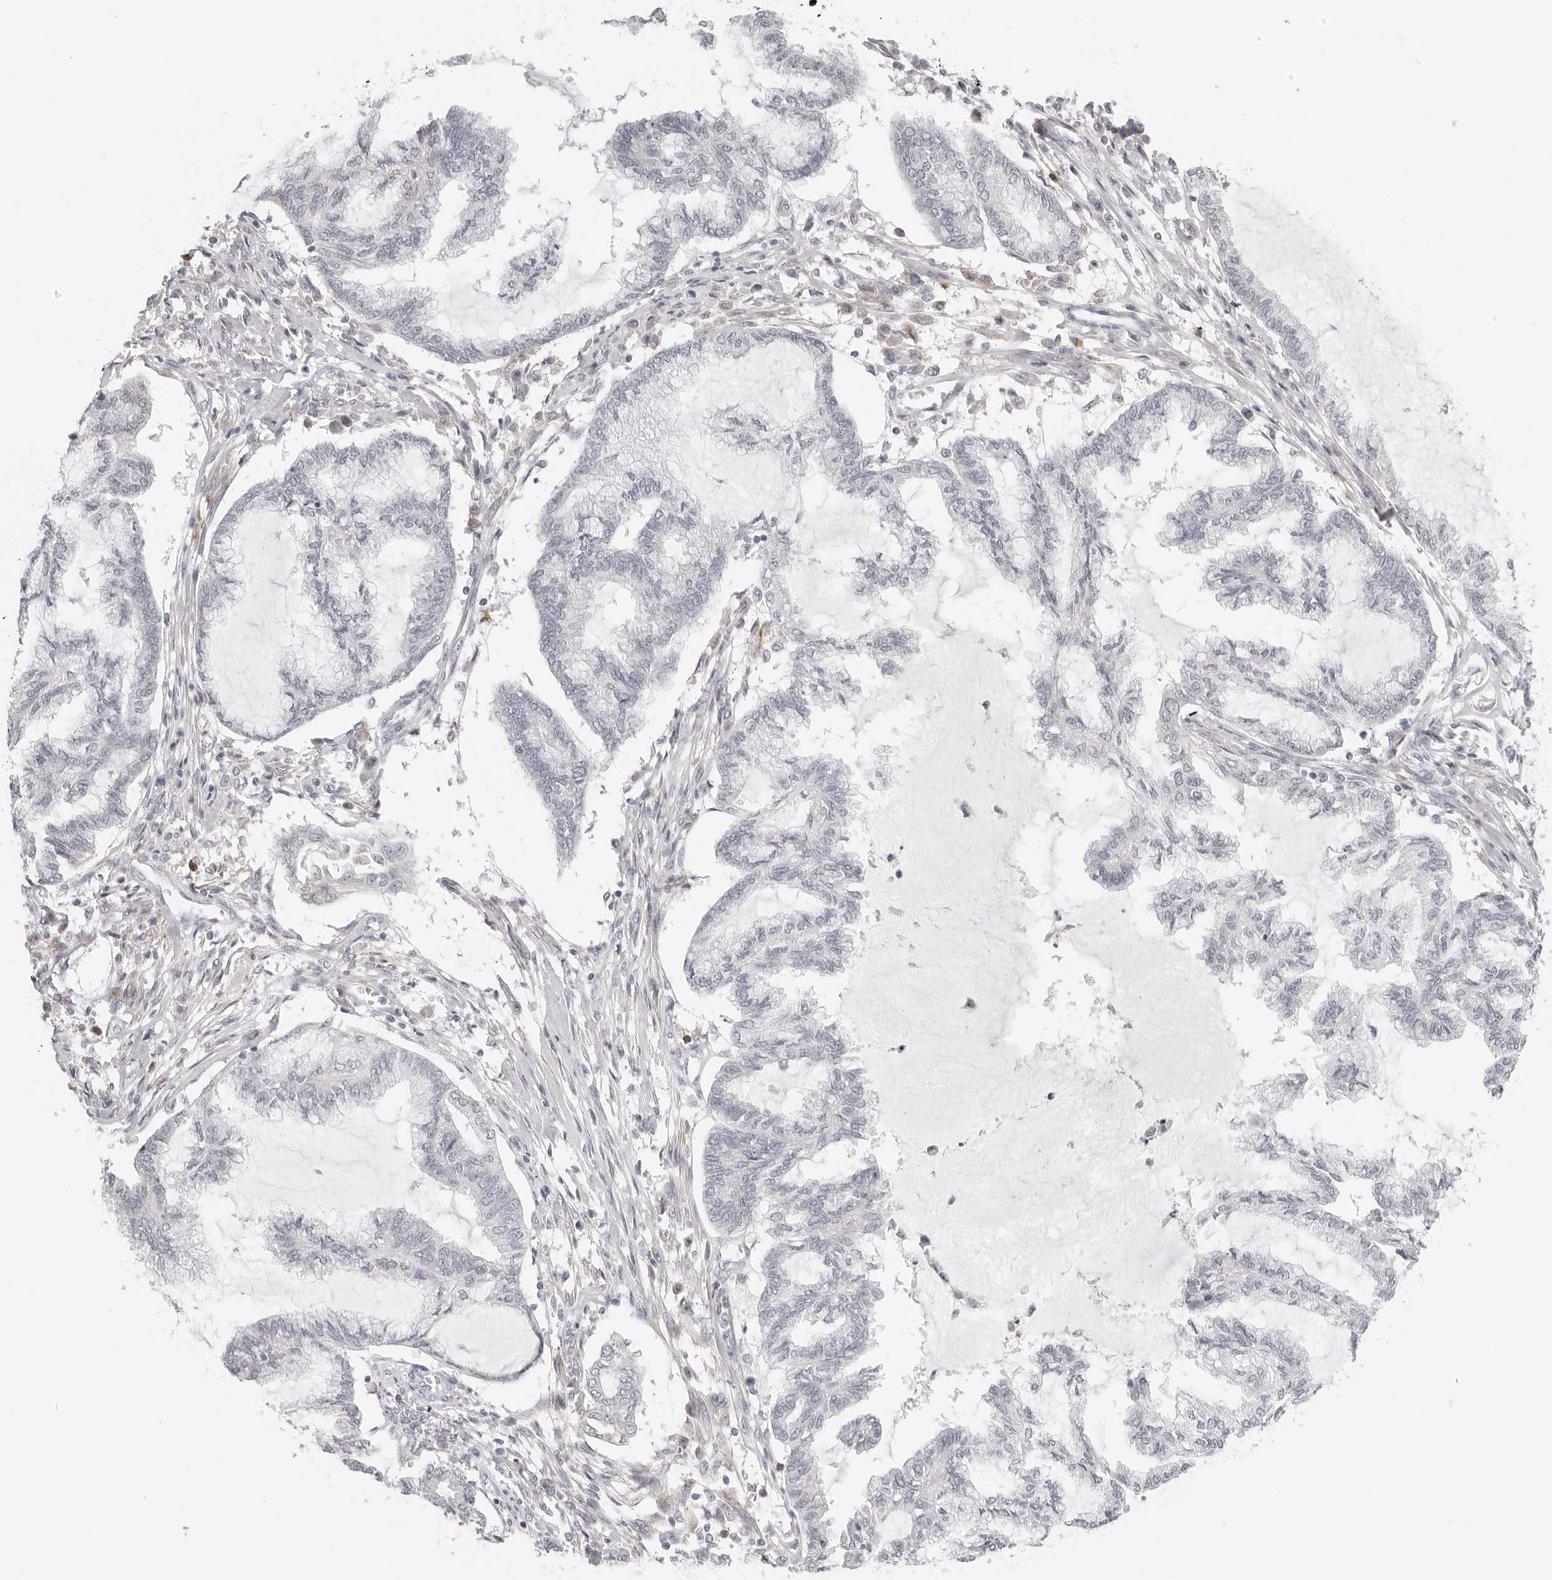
{"staining": {"intensity": "negative", "quantity": "none", "location": "none"}, "tissue": "endometrial cancer", "cell_type": "Tumor cells", "image_type": "cancer", "snomed": [{"axis": "morphology", "description": "Adenocarcinoma, NOS"}, {"axis": "topography", "description": "Endometrium"}], "caption": "DAB immunohistochemical staining of human endometrial cancer reveals no significant expression in tumor cells.", "gene": "STRADB", "patient": {"sex": "female", "age": 86}}